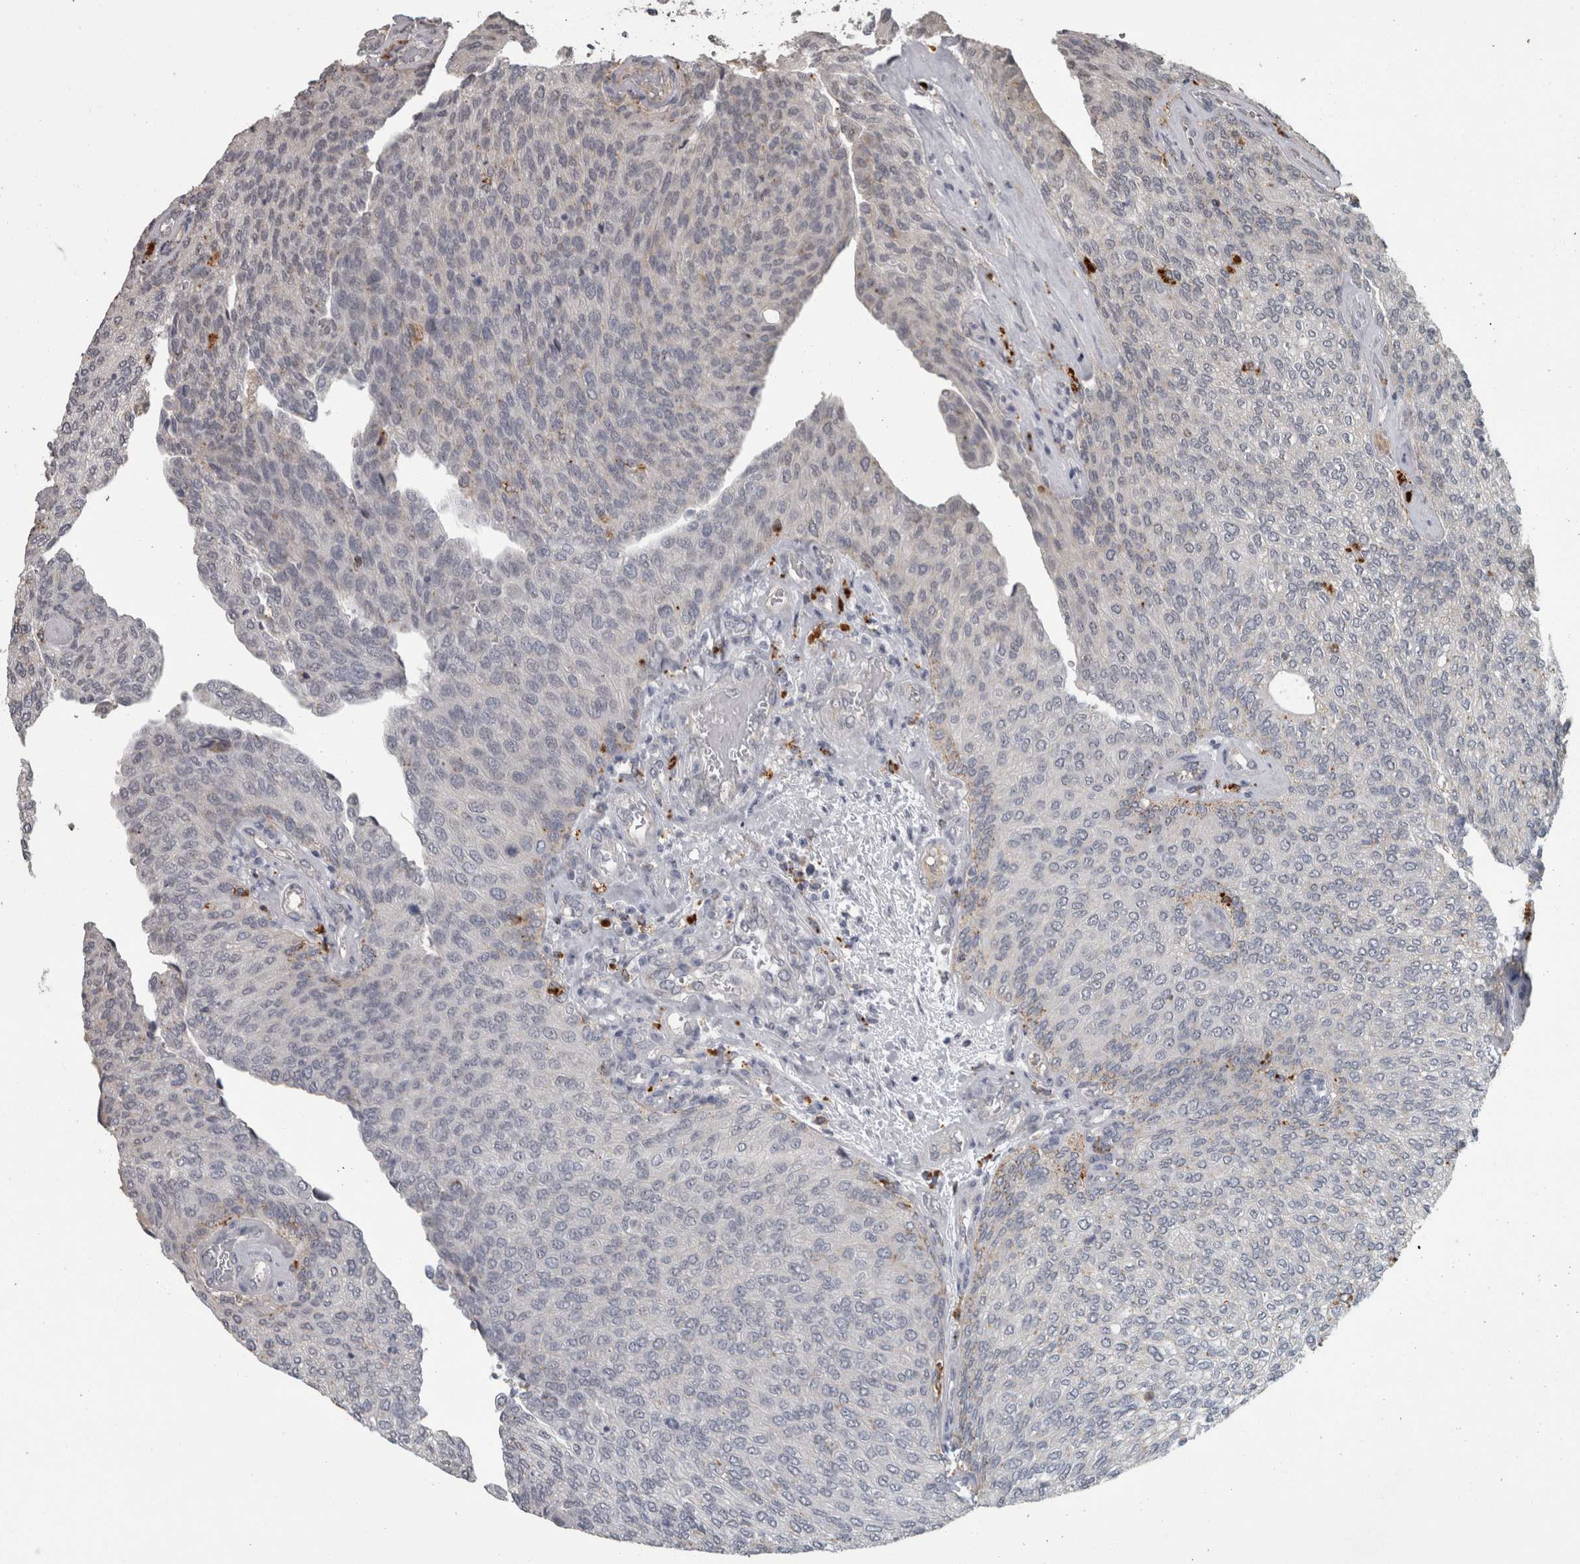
{"staining": {"intensity": "moderate", "quantity": "<25%", "location": "cytoplasmic/membranous"}, "tissue": "urothelial cancer", "cell_type": "Tumor cells", "image_type": "cancer", "snomed": [{"axis": "morphology", "description": "Urothelial carcinoma, Low grade"}, {"axis": "topography", "description": "Urinary bladder"}], "caption": "This image reveals urothelial cancer stained with immunohistochemistry to label a protein in brown. The cytoplasmic/membranous of tumor cells show moderate positivity for the protein. Nuclei are counter-stained blue.", "gene": "NAAA", "patient": {"sex": "female", "age": 79}}